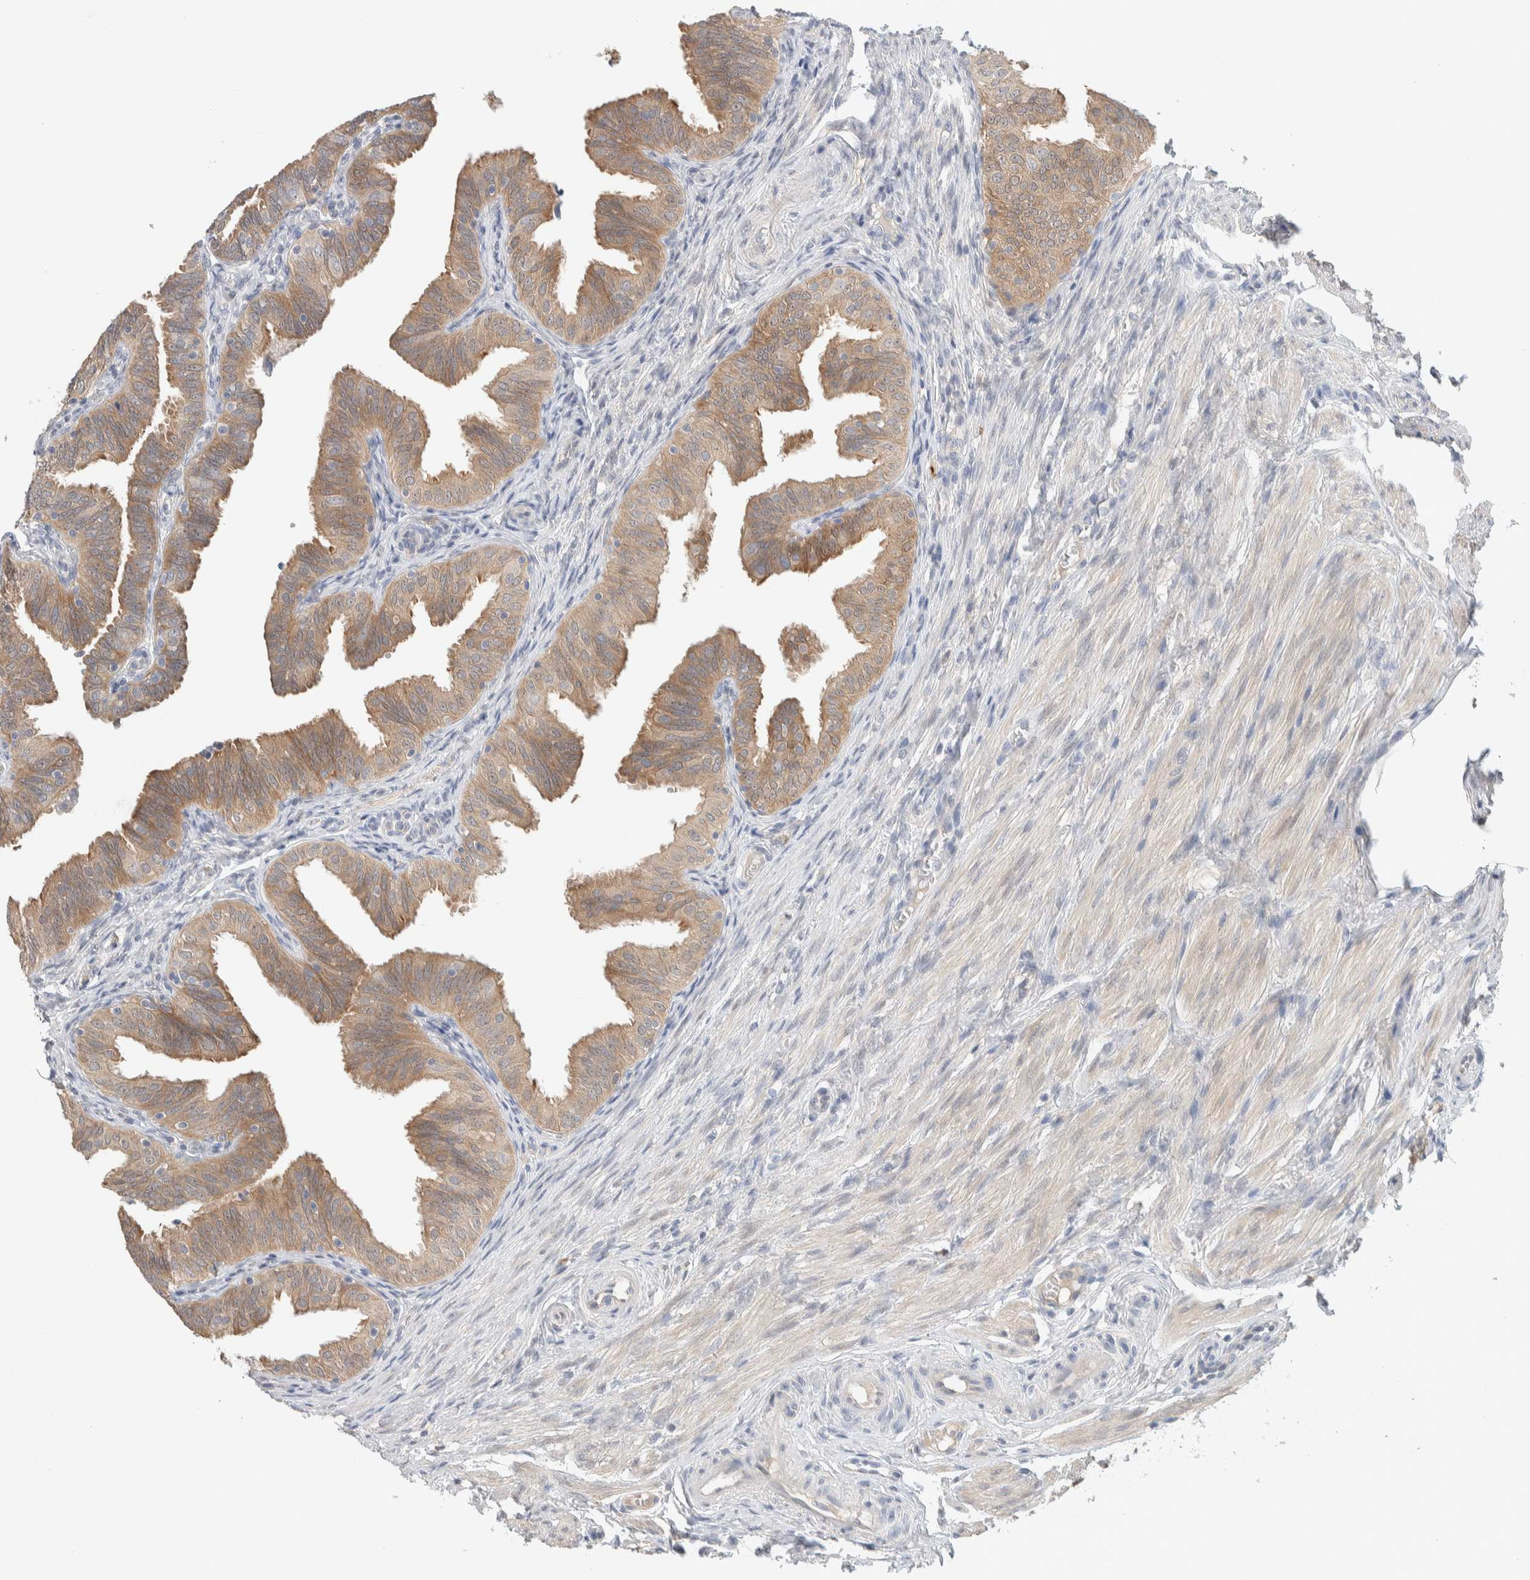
{"staining": {"intensity": "moderate", "quantity": ">75%", "location": "cytoplasmic/membranous"}, "tissue": "fallopian tube", "cell_type": "Glandular cells", "image_type": "normal", "snomed": [{"axis": "morphology", "description": "Normal tissue, NOS"}, {"axis": "topography", "description": "Fallopian tube"}], "caption": "An image showing moderate cytoplasmic/membranous positivity in about >75% of glandular cells in normal fallopian tube, as visualized by brown immunohistochemical staining.", "gene": "DEPTOR", "patient": {"sex": "female", "age": 35}}